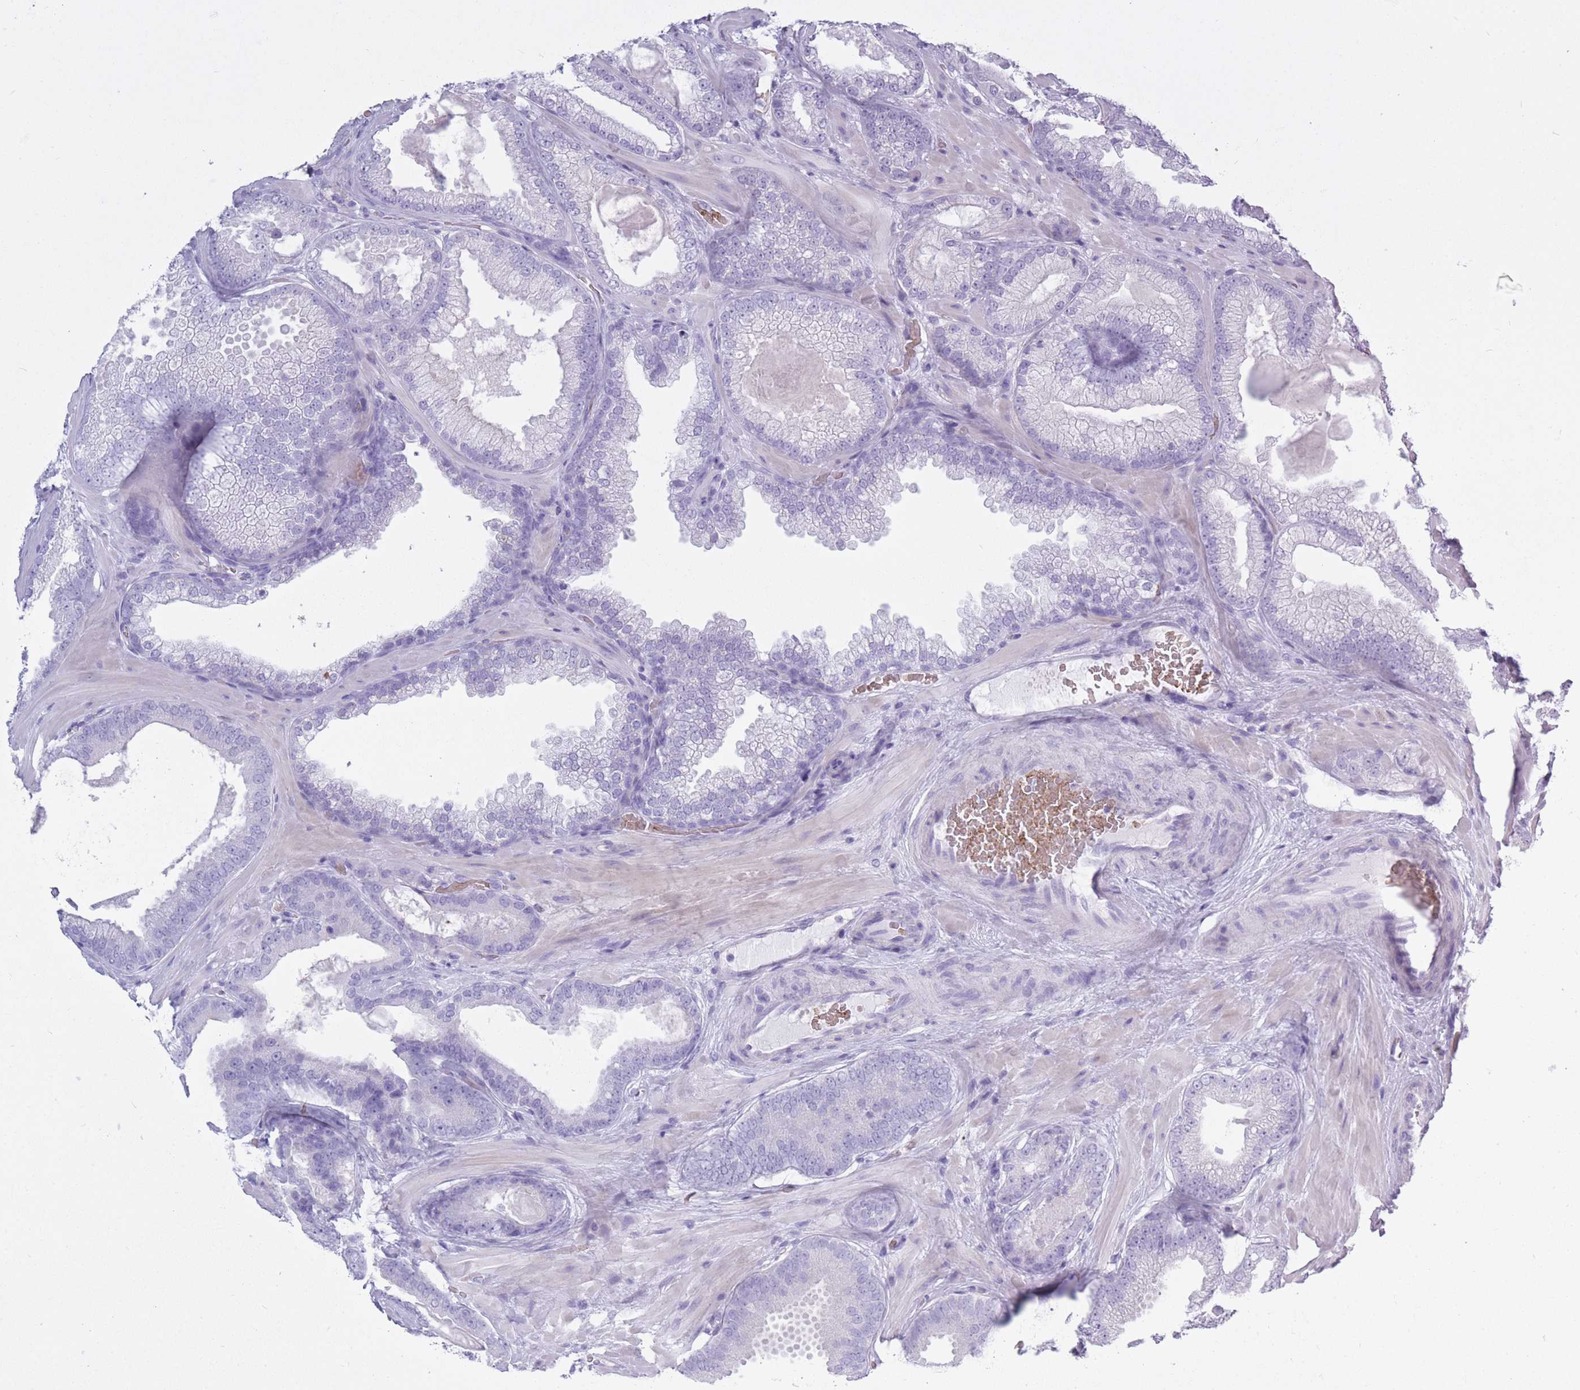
{"staining": {"intensity": "negative", "quantity": "none", "location": "none"}, "tissue": "prostate cancer", "cell_type": "Tumor cells", "image_type": "cancer", "snomed": [{"axis": "morphology", "description": "Adenocarcinoma, Low grade"}, {"axis": "topography", "description": "Prostate"}], "caption": "This image is of prostate adenocarcinoma (low-grade) stained with IHC to label a protein in brown with the nuclei are counter-stained blue. There is no positivity in tumor cells.", "gene": "OR7C1", "patient": {"sex": "male", "age": 57}}